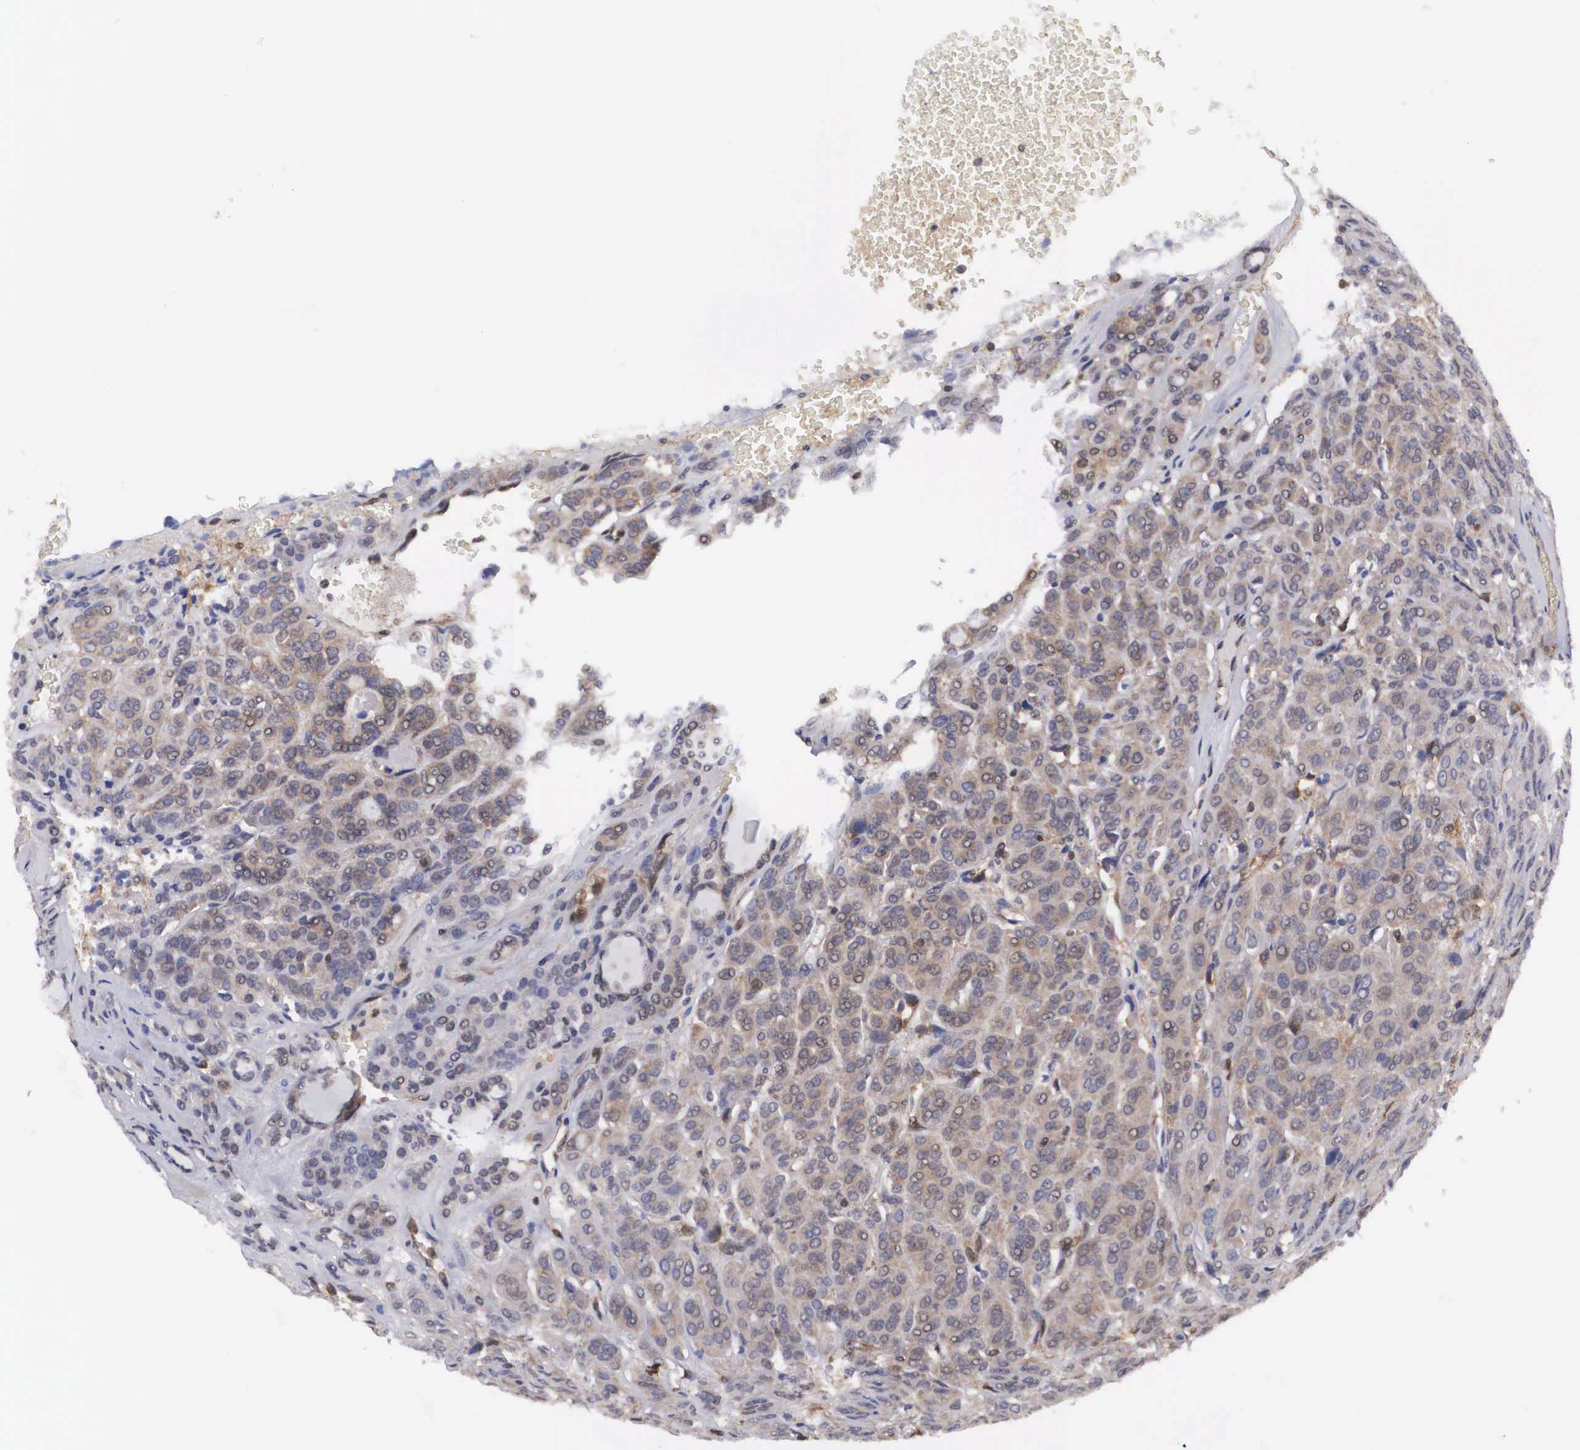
{"staining": {"intensity": "weak", "quantity": ">75%", "location": "cytoplasmic/membranous"}, "tissue": "thyroid cancer", "cell_type": "Tumor cells", "image_type": "cancer", "snomed": [{"axis": "morphology", "description": "Follicular adenoma carcinoma, NOS"}, {"axis": "topography", "description": "Thyroid gland"}], "caption": "Tumor cells reveal weak cytoplasmic/membranous staining in about >75% of cells in follicular adenoma carcinoma (thyroid).", "gene": "ADSL", "patient": {"sex": "female", "age": 71}}